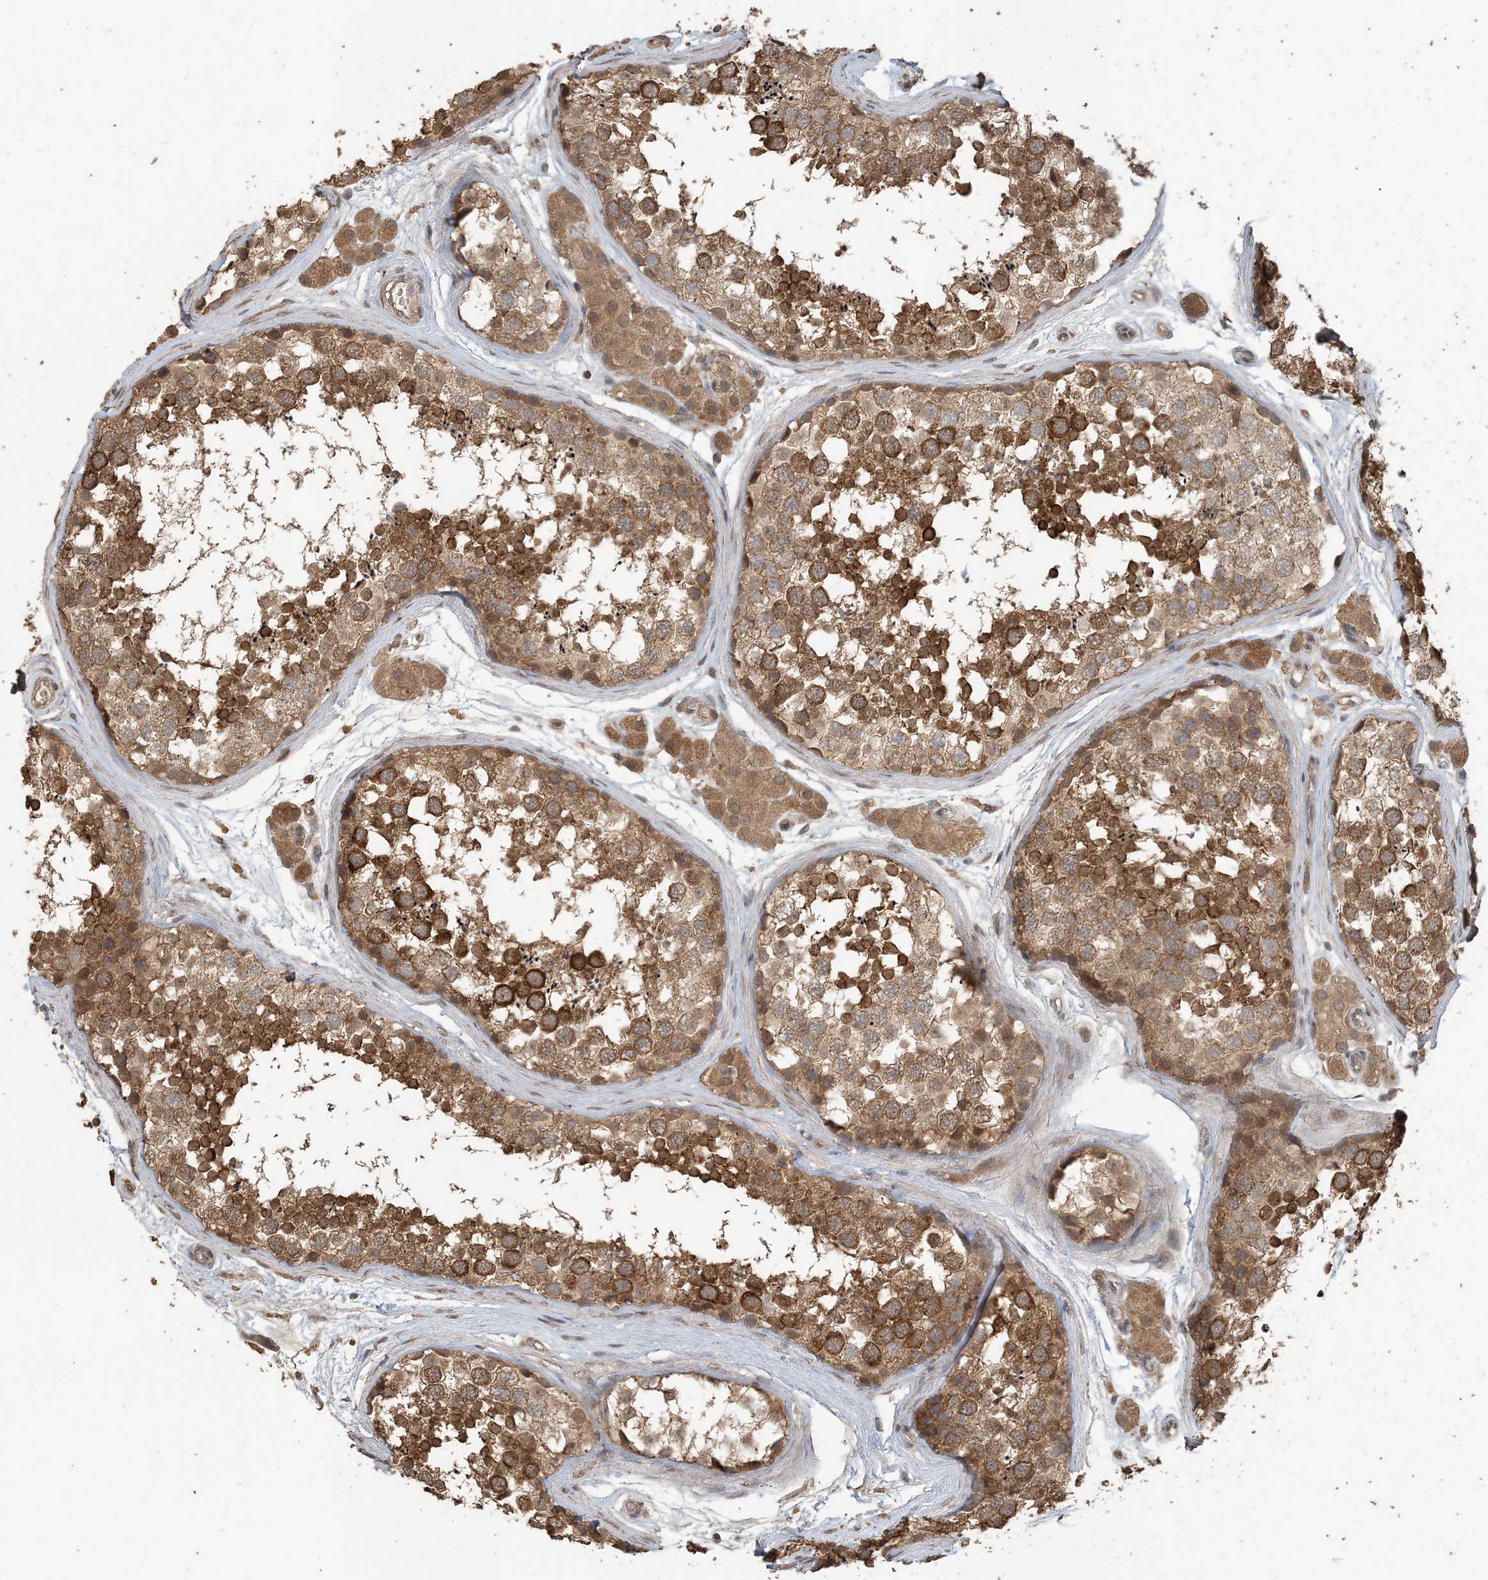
{"staining": {"intensity": "moderate", "quantity": ">75%", "location": "cytoplasmic/membranous"}, "tissue": "testis", "cell_type": "Cells in seminiferous ducts", "image_type": "normal", "snomed": [{"axis": "morphology", "description": "Normal tissue, NOS"}, {"axis": "topography", "description": "Testis"}], "caption": "Immunohistochemical staining of unremarkable testis exhibits medium levels of moderate cytoplasmic/membranous staining in about >75% of cells in seminiferous ducts. (DAB (3,3'-diaminobenzidine) IHC with brightfield microscopy, high magnification).", "gene": "ZC3H12A", "patient": {"sex": "male", "age": 56}}